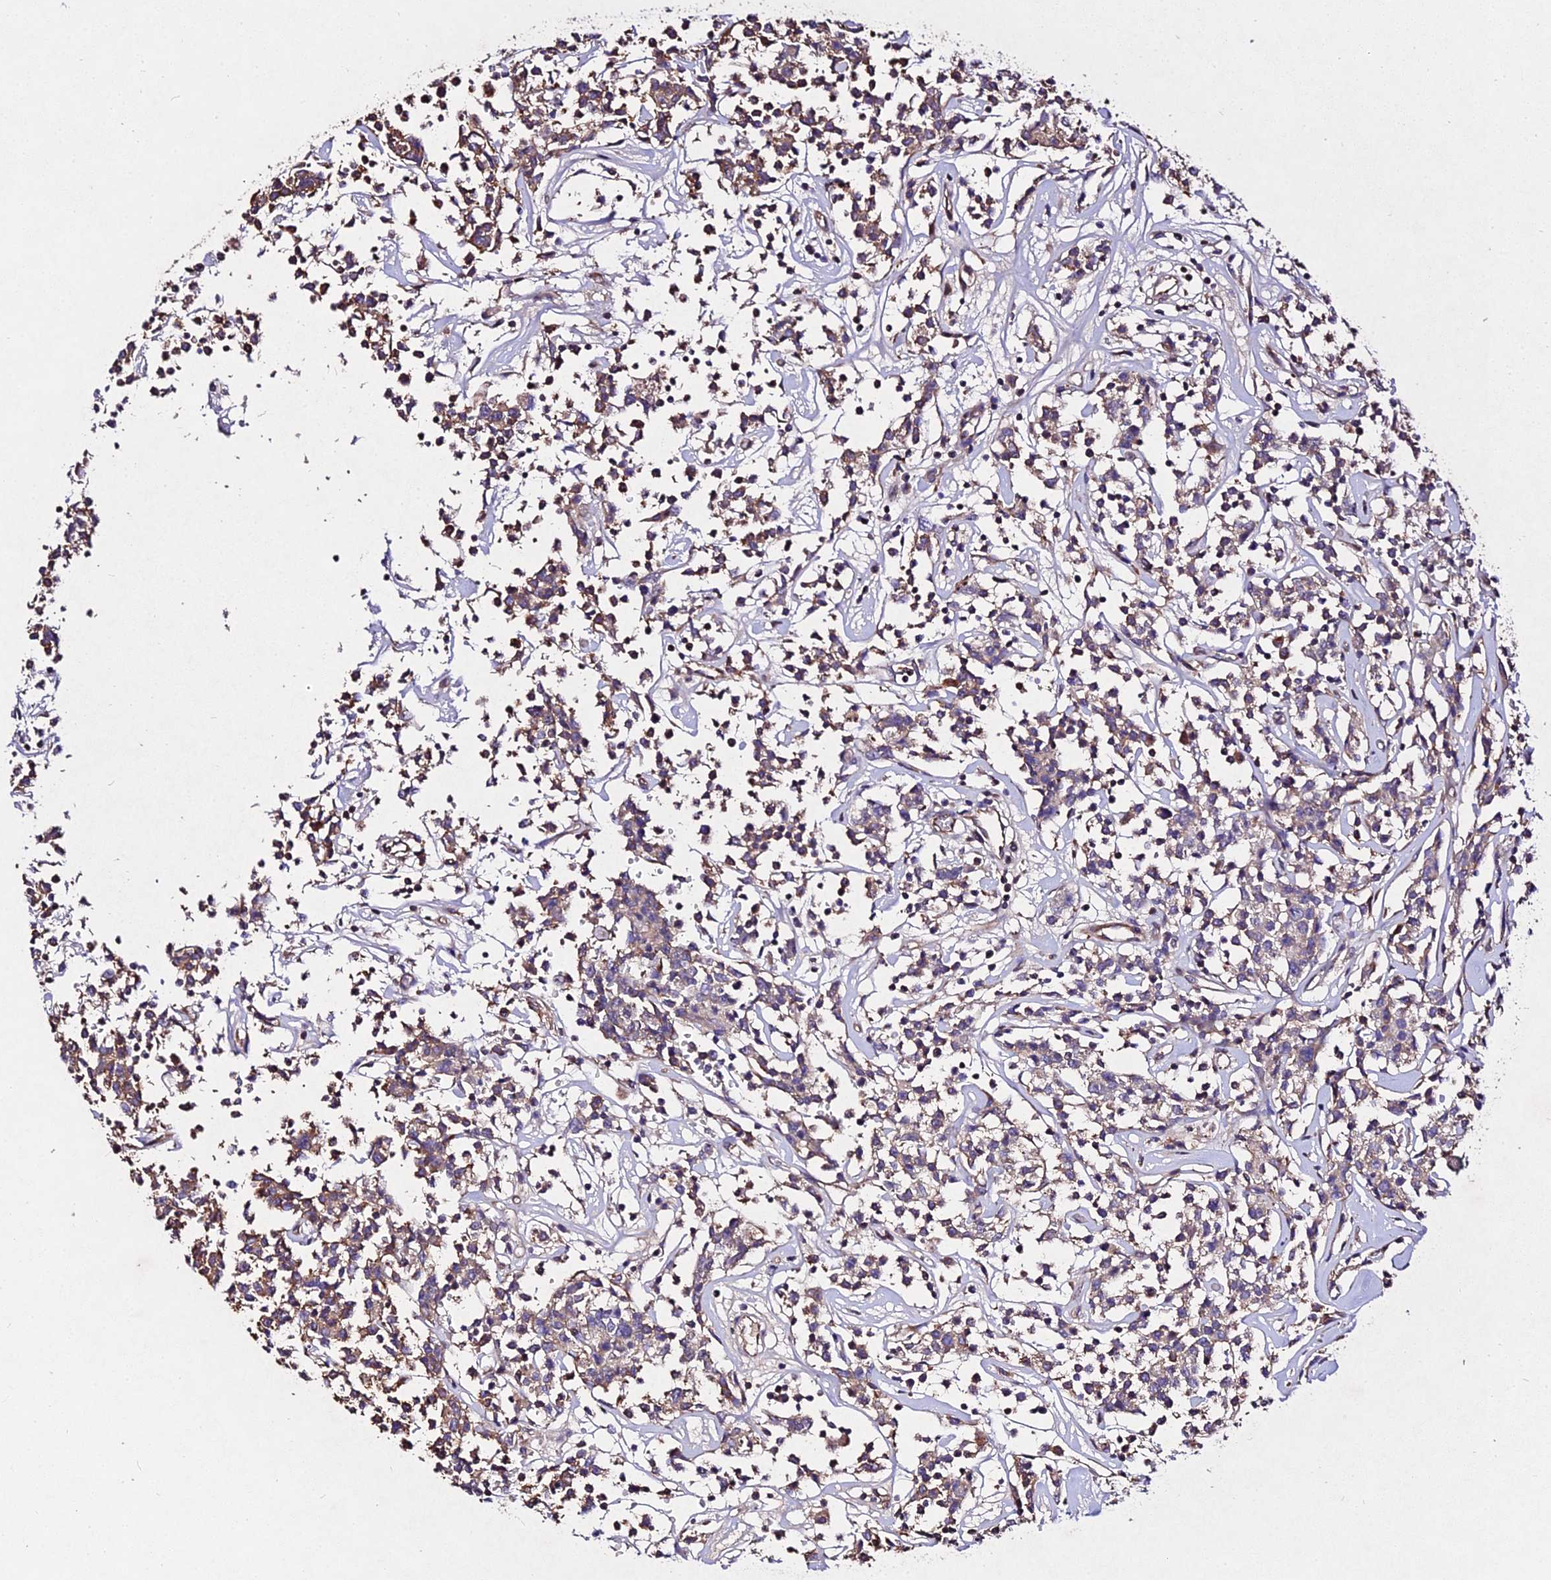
{"staining": {"intensity": "weak", "quantity": ">75%", "location": "cytoplasmic/membranous"}, "tissue": "lymphoma", "cell_type": "Tumor cells", "image_type": "cancer", "snomed": [{"axis": "morphology", "description": "Malignant lymphoma, non-Hodgkin's type, Low grade"}, {"axis": "topography", "description": "Small intestine"}], "caption": "Immunohistochemistry (IHC) of lymphoma exhibits low levels of weak cytoplasmic/membranous positivity in about >75% of tumor cells. (Stains: DAB in brown, nuclei in blue, Microscopy: brightfield microscopy at high magnification).", "gene": "AP3M2", "patient": {"sex": "female", "age": 59}}